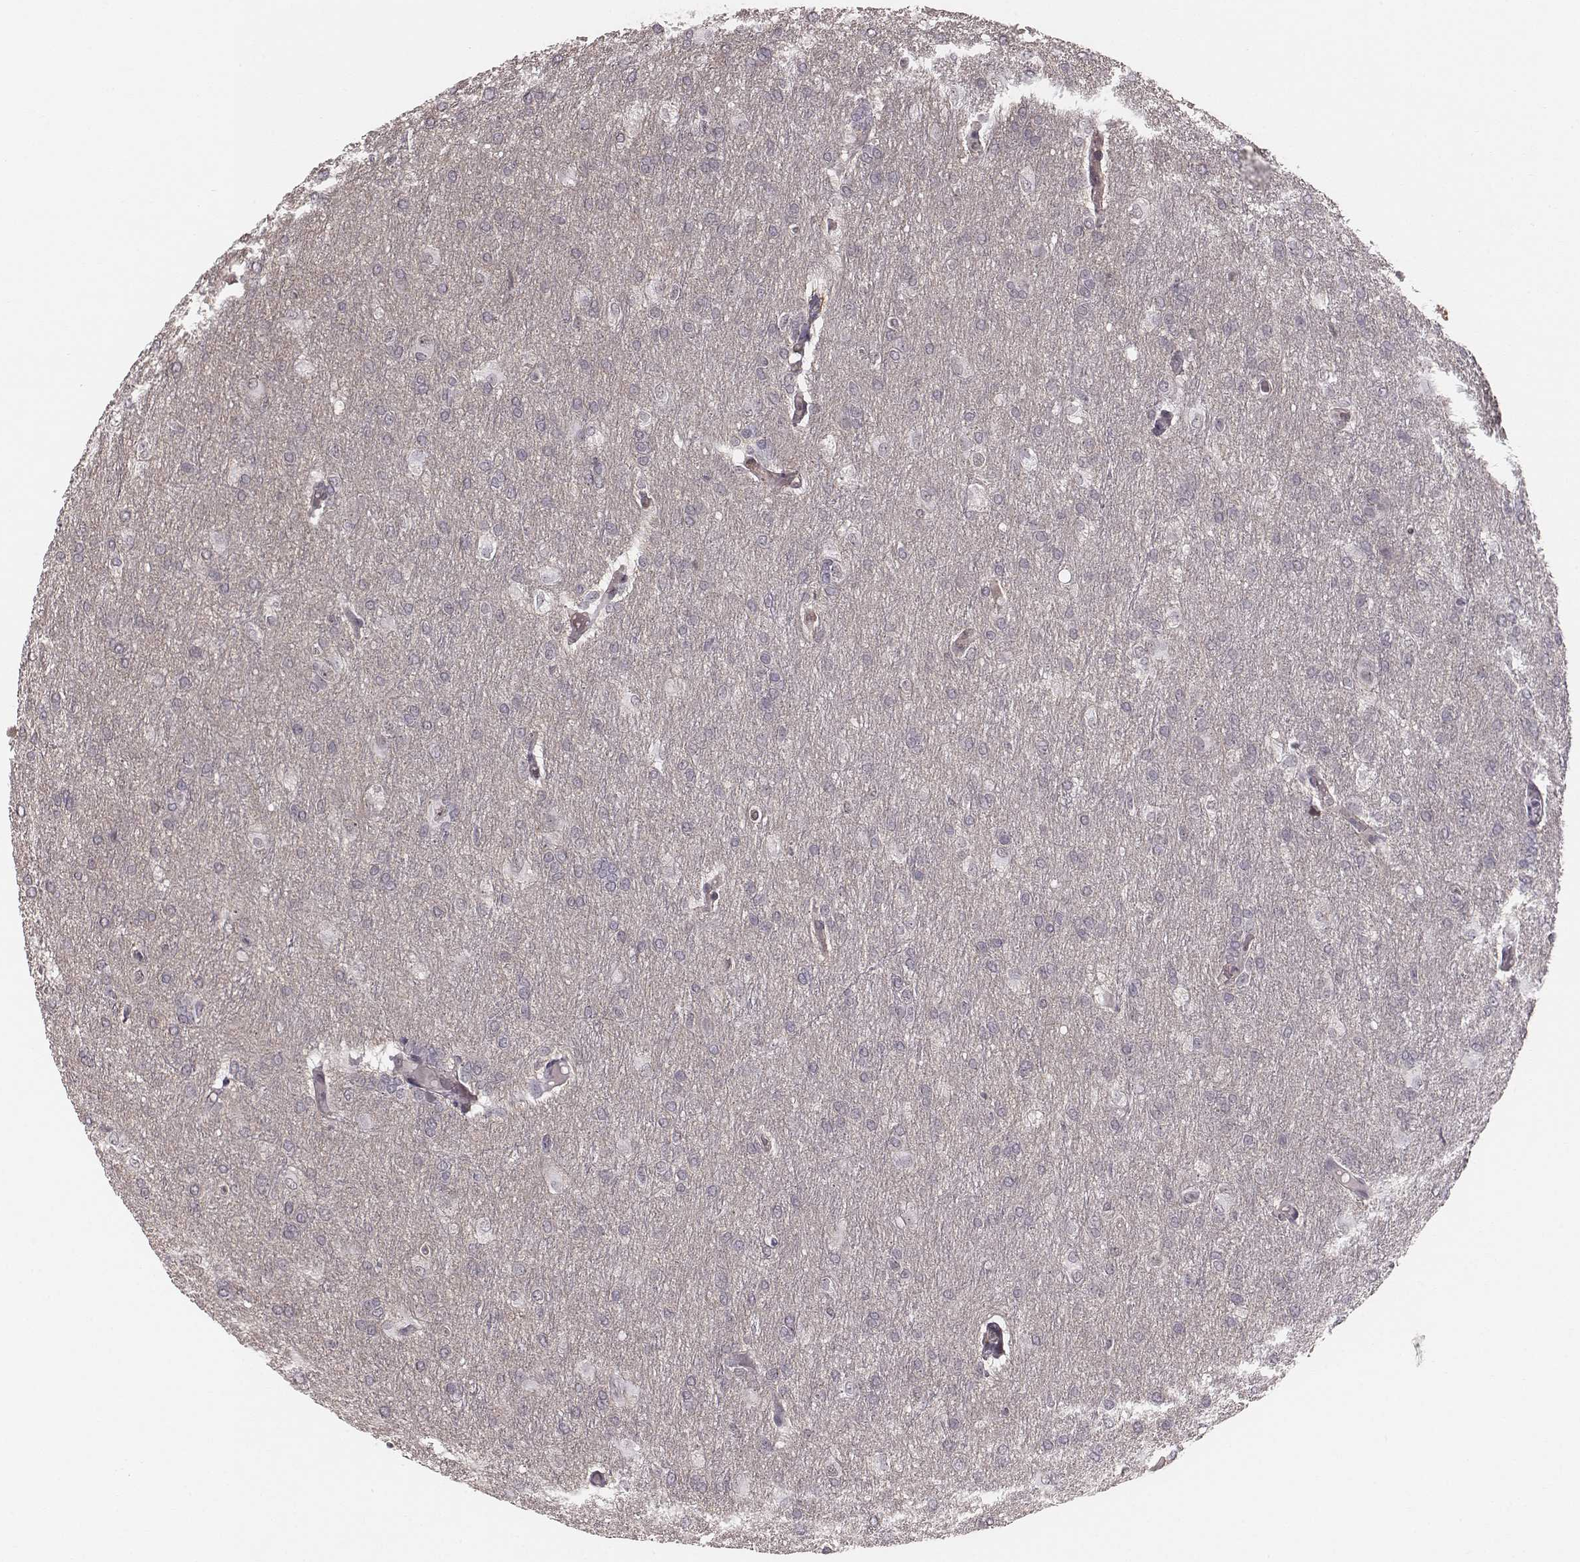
{"staining": {"intensity": "negative", "quantity": "none", "location": "none"}, "tissue": "glioma", "cell_type": "Tumor cells", "image_type": "cancer", "snomed": [{"axis": "morphology", "description": "Glioma, malignant, High grade"}, {"axis": "topography", "description": "Brain"}], "caption": "Immunohistochemical staining of glioma shows no significant expression in tumor cells.", "gene": "RPGRIP1", "patient": {"sex": "male", "age": 68}}